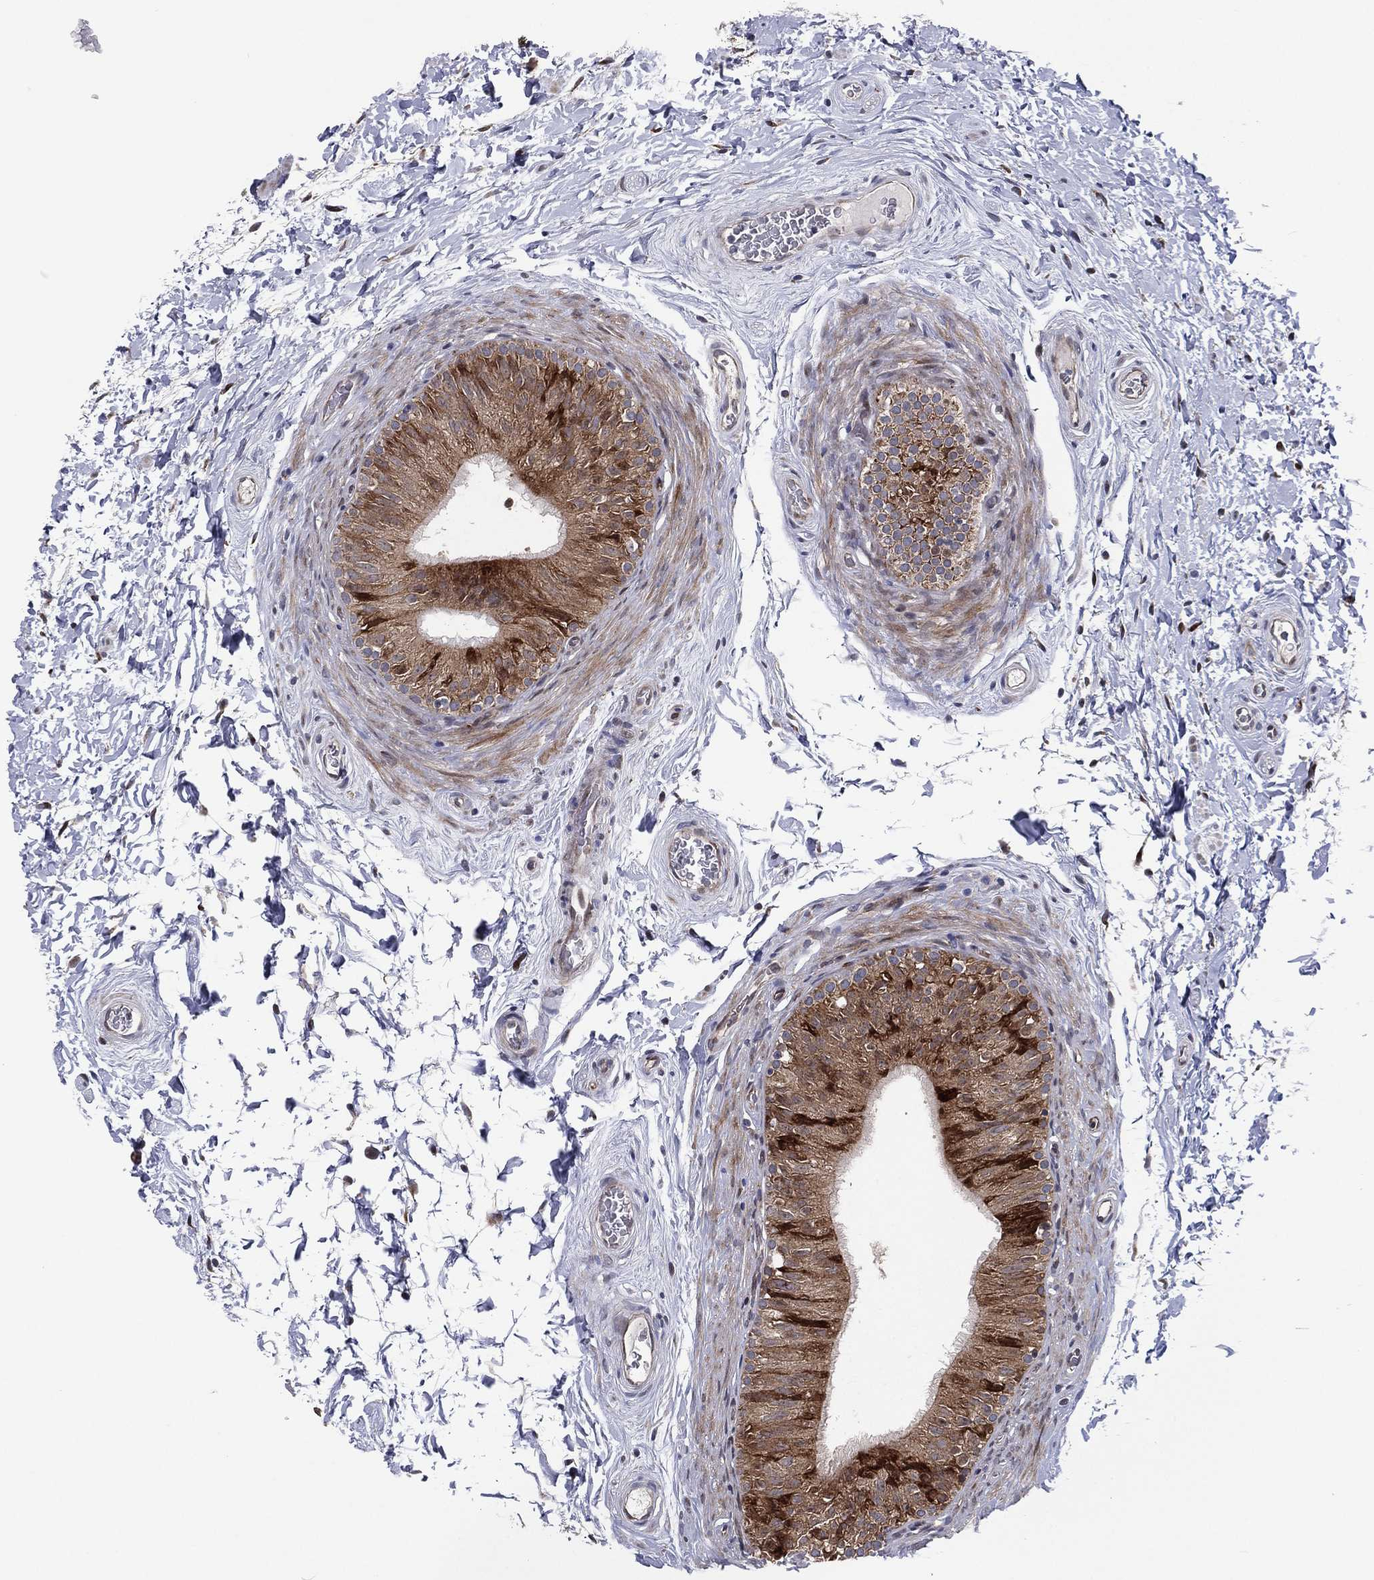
{"staining": {"intensity": "strong", "quantity": "25%-75%", "location": "cytoplasmic/membranous"}, "tissue": "epididymis", "cell_type": "Glandular cells", "image_type": "normal", "snomed": [{"axis": "morphology", "description": "Normal tissue, NOS"}, {"axis": "topography", "description": "Epididymis"}], "caption": "Protein analysis of normal epididymis exhibits strong cytoplasmic/membranous staining in approximately 25%-75% of glandular cells.", "gene": "UTP14A", "patient": {"sex": "male", "age": 34}}